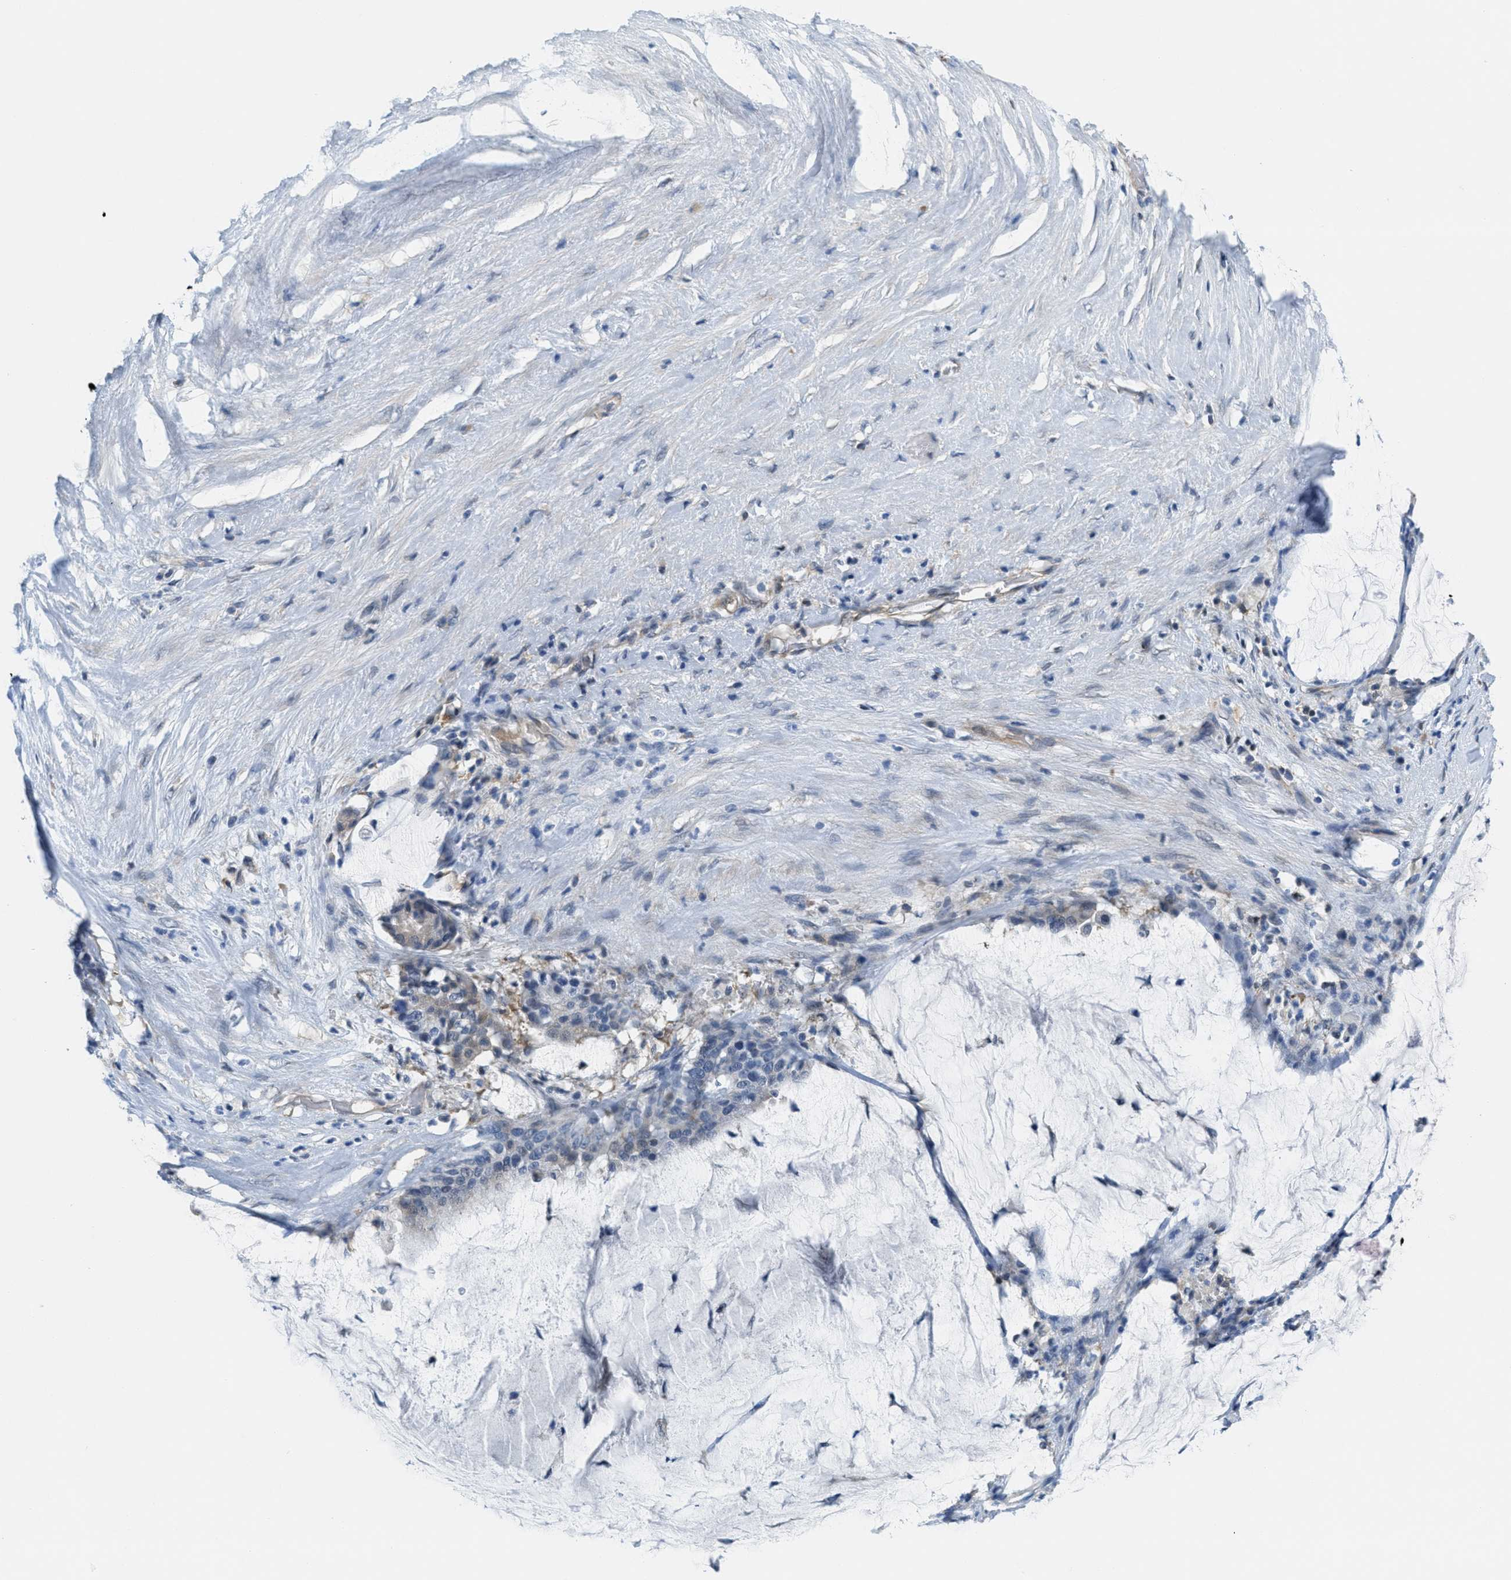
{"staining": {"intensity": "weak", "quantity": "<25%", "location": "cytoplasmic/membranous"}, "tissue": "pancreatic cancer", "cell_type": "Tumor cells", "image_type": "cancer", "snomed": [{"axis": "morphology", "description": "Adenocarcinoma, NOS"}, {"axis": "topography", "description": "Pancreas"}], "caption": "An image of adenocarcinoma (pancreatic) stained for a protein demonstrates no brown staining in tumor cells.", "gene": "PIP5K1C", "patient": {"sex": "male", "age": 41}}